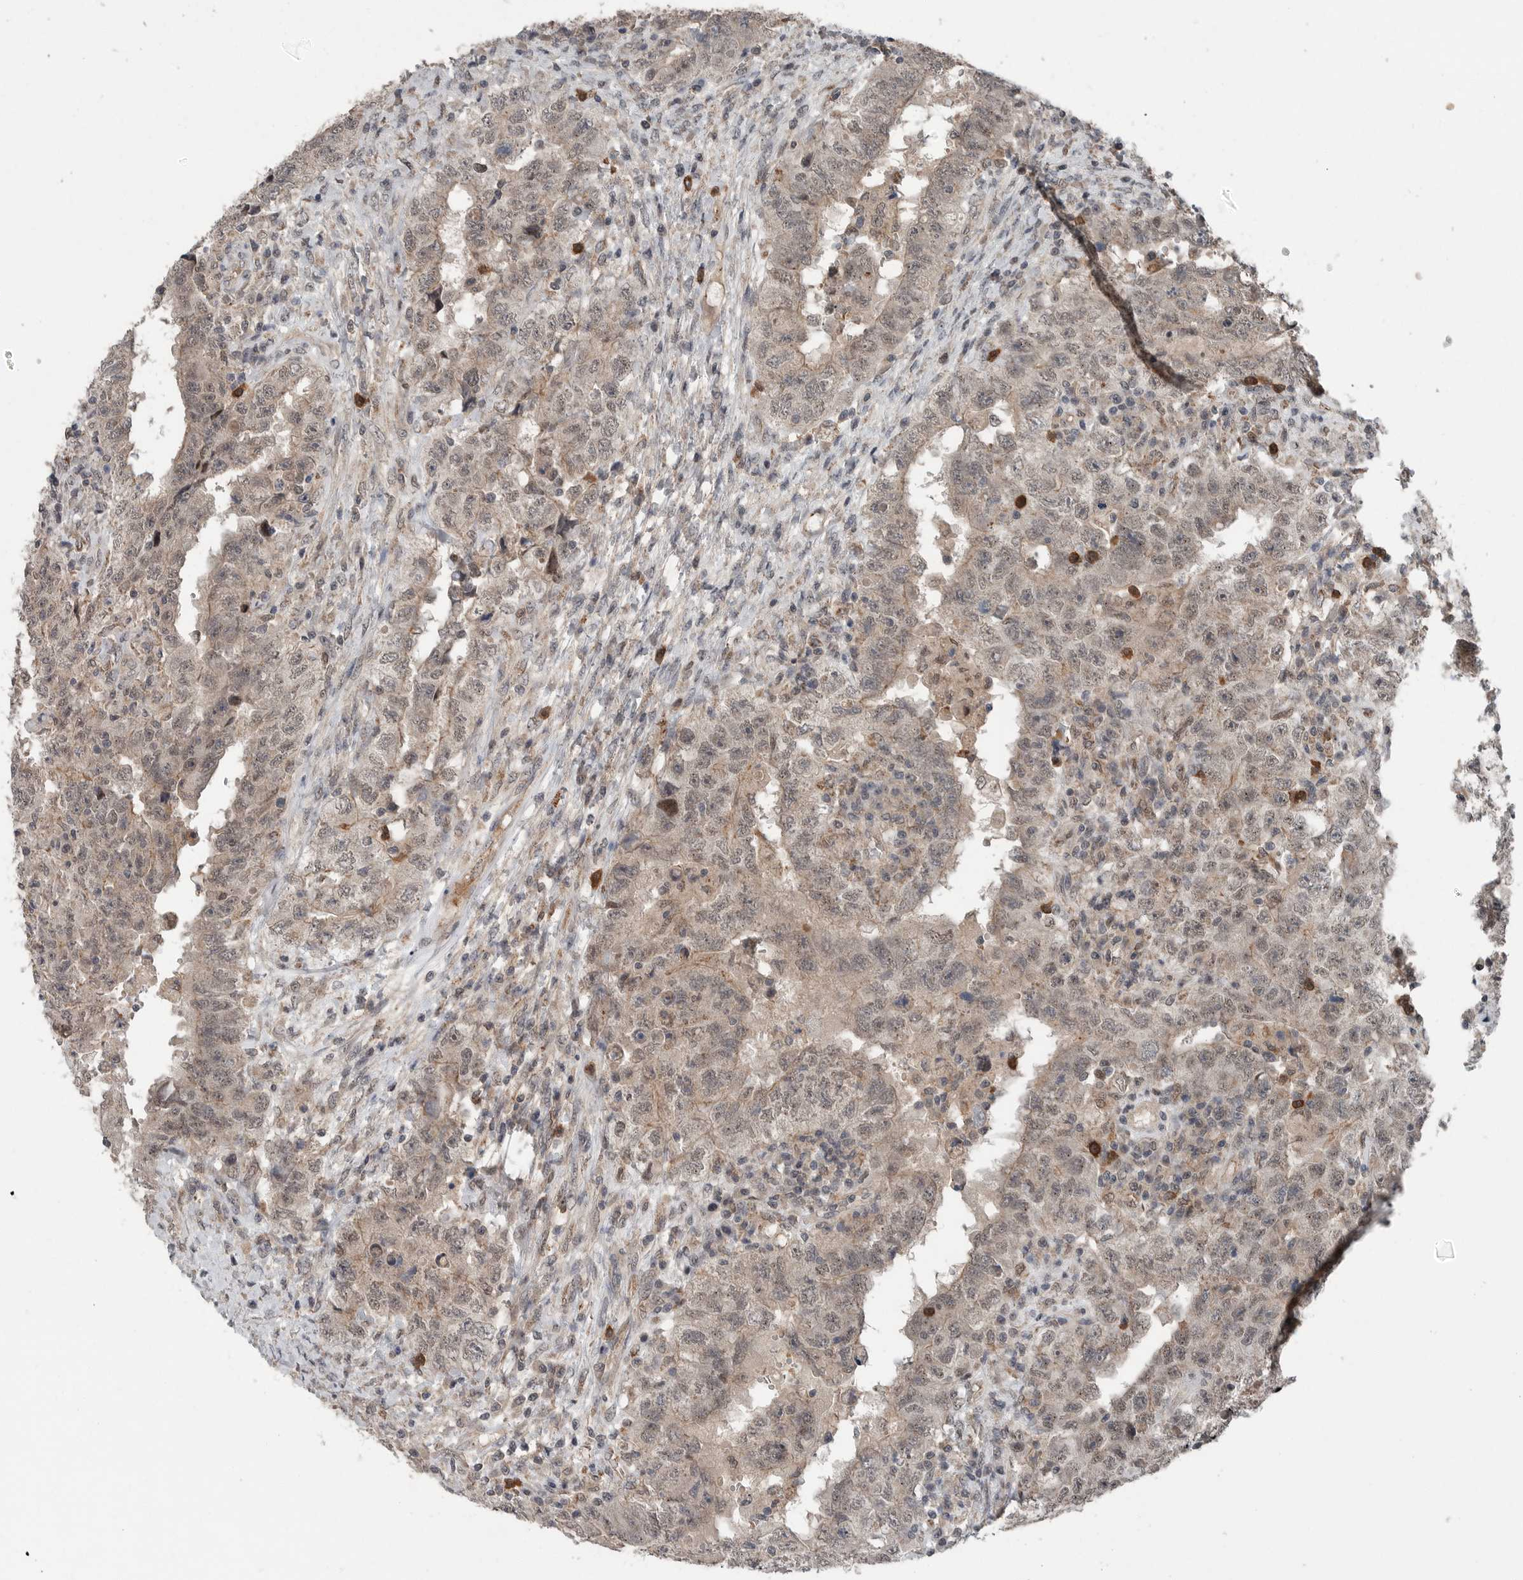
{"staining": {"intensity": "weak", "quantity": "<25%", "location": "cytoplasmic/membranous"}, "tissue": "testis cancer", "cell_type": "Tumor cells", "image_type": "cancer", "snomed": [{"axis": "morphology", "description": "Carcinoma, Embryonal, NOS"}, {"axis": "topography", "description": "Testis"}], "caption": "Human testis cancer stained for a protein using immunohistochemistry shows no positivity in tumor cells.", "gene": "SCP2", "patient": {"sex": "male", "age": 26}}